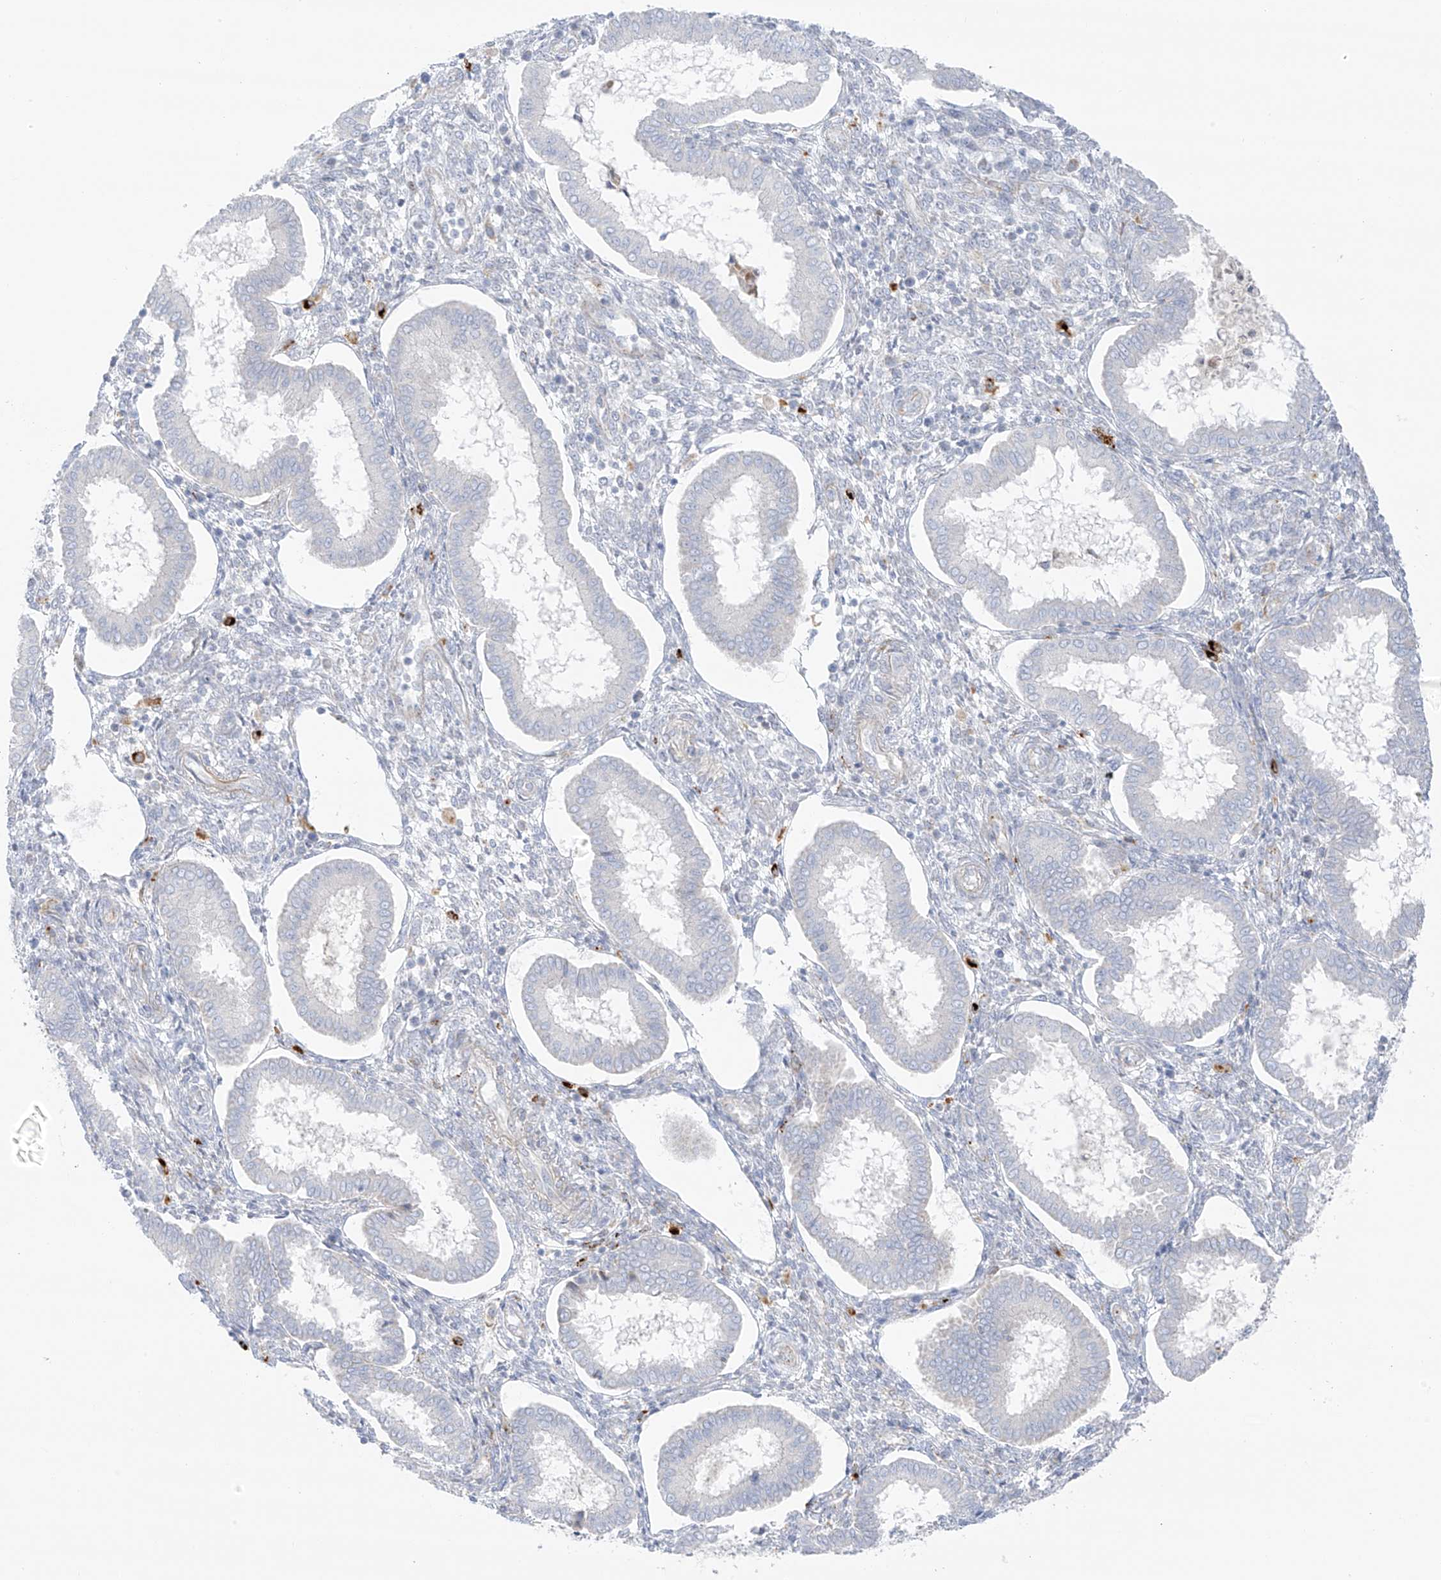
{"staining": {"intensity": "negative", "quantity": "none", "location": "none"}, "tissue": "endometrium", "cell_type": "Cells in endometrial stroma", "image_type": "normal", "snomed": [{"axis": "morphology", "description": "Normal tissue, NOS"}, {"axis": "topography", "description": "Endometrium"}], "caption": "This is an immunohistochemistry (IHC) image of unremarkable endometrium. There is no positivity in cells in endometrial stroma.", "gene": "TAL2", "patient": {"sex": "female", "age": 24}}